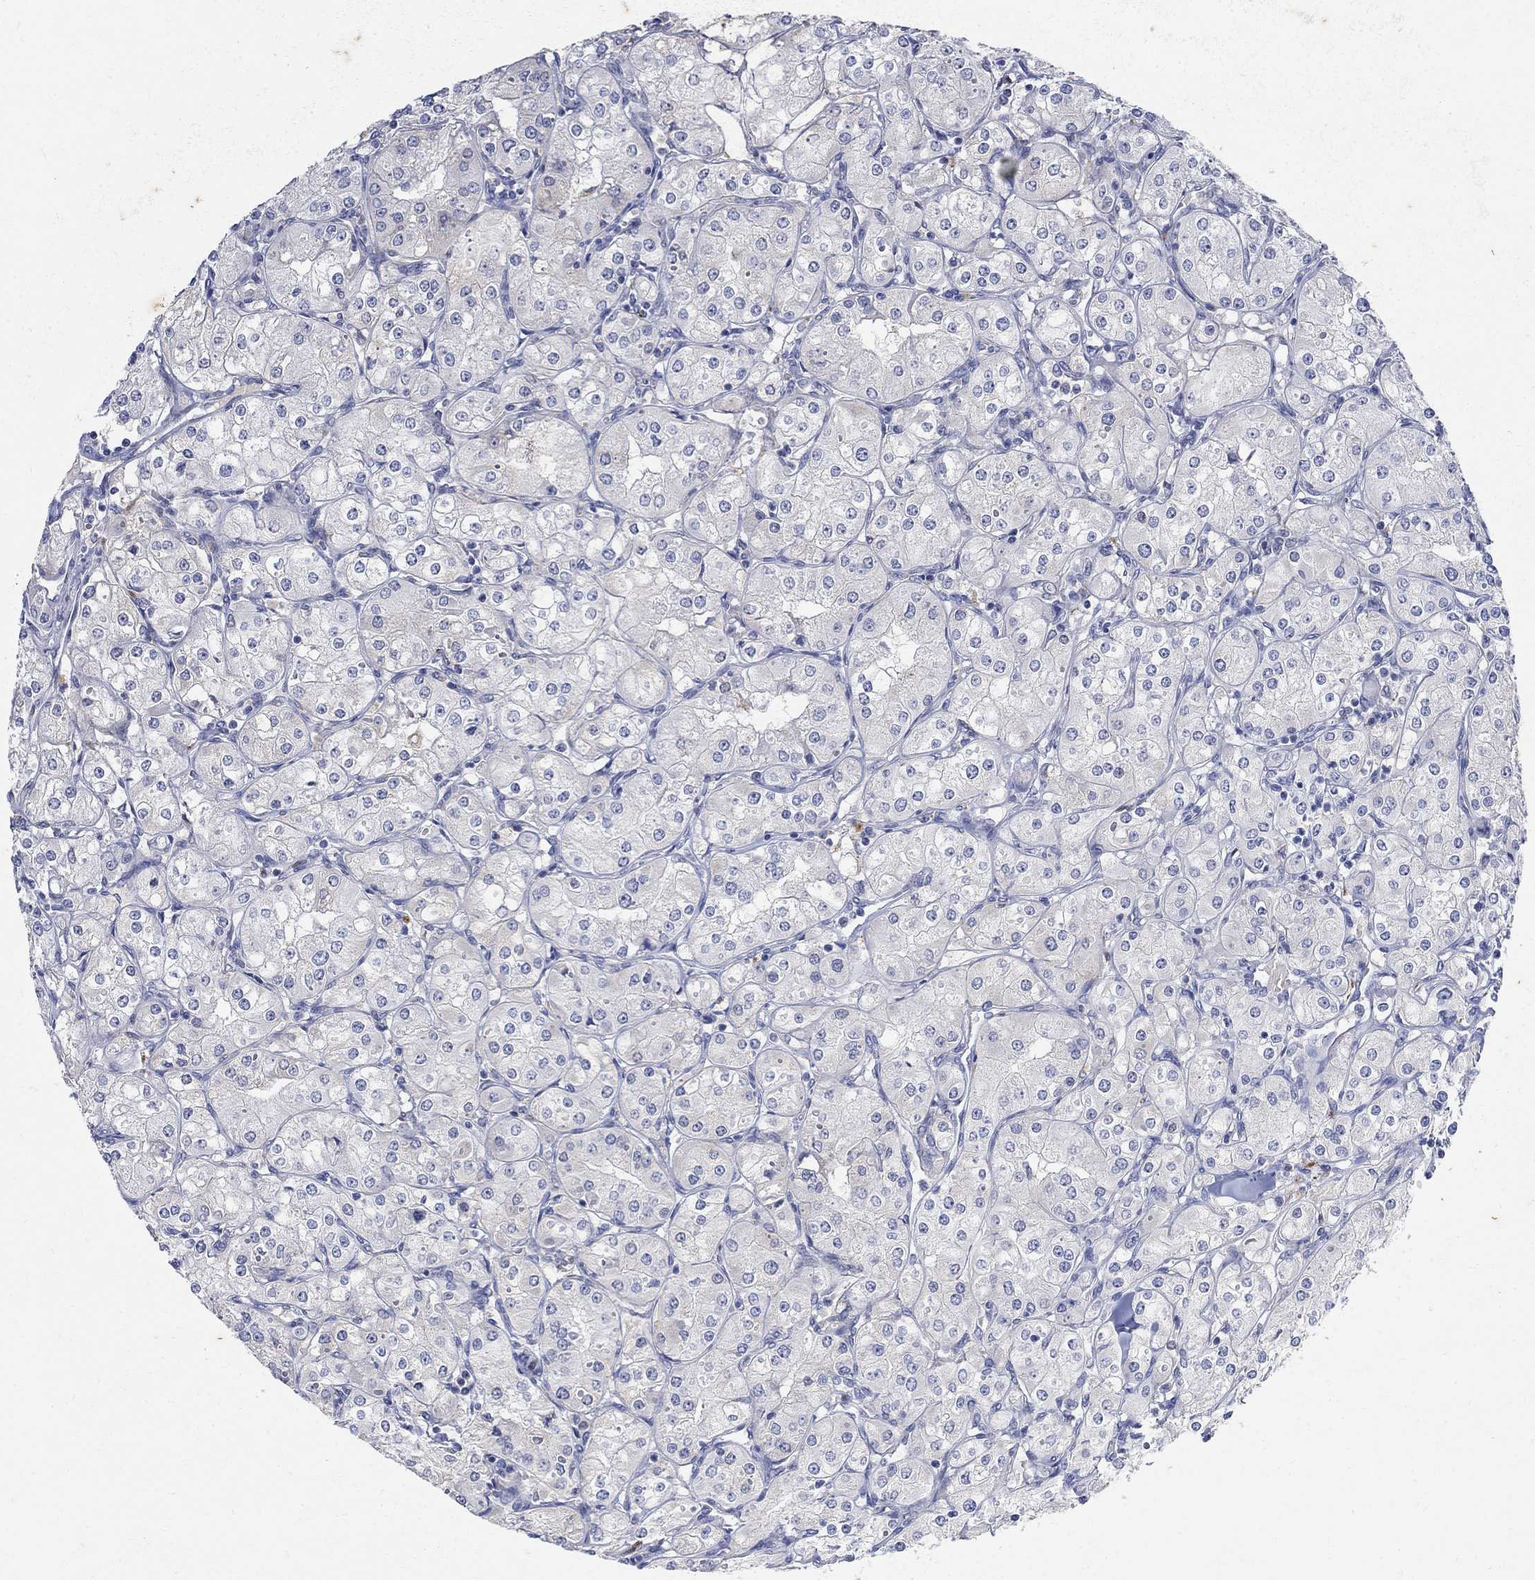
{"staining": {"intensity": "negative", "quantity": "none", "location": "none"}, "tissue": "renal cancer", "cell_type": "Tumor cells", "image_type": "cancer", "snomed": [{"axis": "morphology", "description": "Adenocarcinoma, NOS"}, {"axis": "topography", "description": "Kidney"}], "caption": "IHC of human renal cancer (adenocarcinoma) reveals no positivity in tumor cells.", "gene": "FNDC5", "patient": {"sex": "male", "age": 77}}